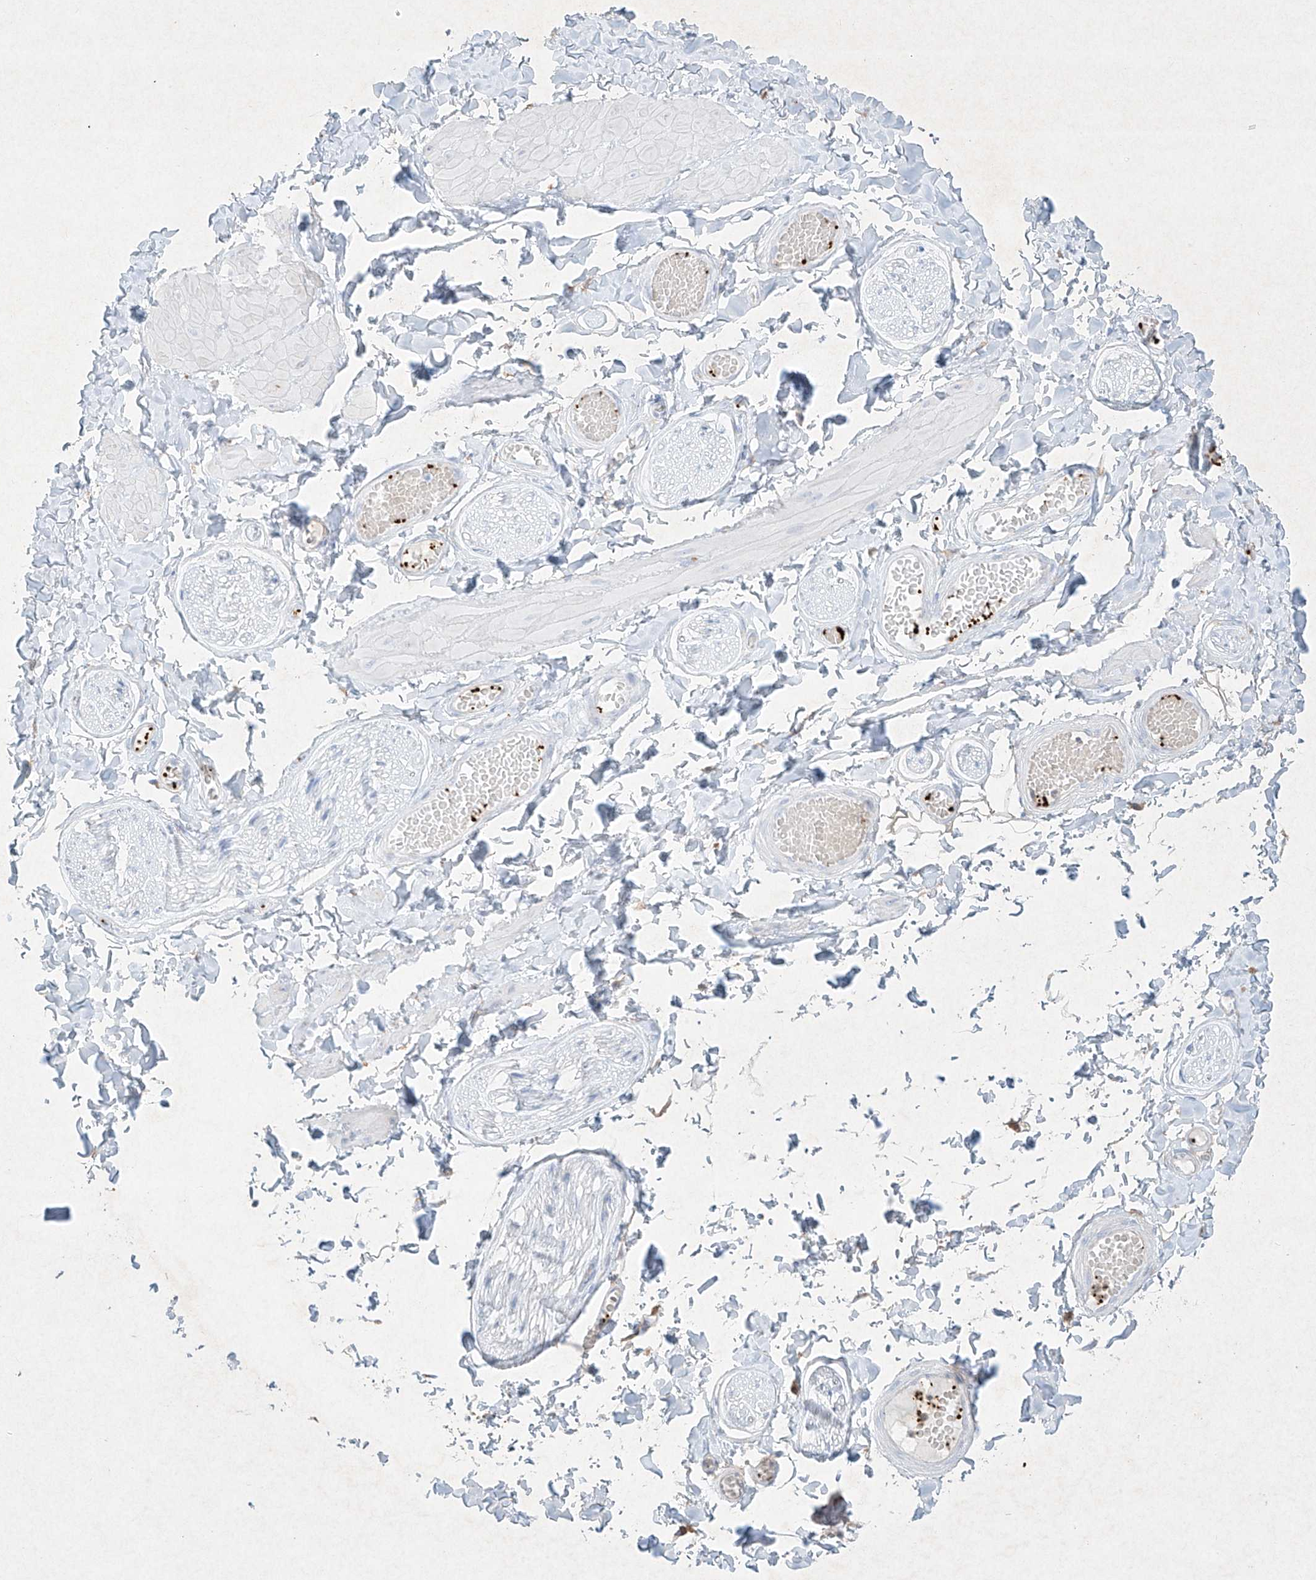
{"staining": {"intensity": "negative", "quantity": "none", "location": "none"}, "tissue": "adipose tissue", "cell_type": "Adipocytes", "image_type": "normal", "snomed": [{"axis": "morphology", "description": "Normal tissue, NOS"}, {"axis": "topography", "description": "Adipose tissue"}, {"axis": "topography", "description": "Vascular tissue"}, {"axis": "topography", "description": "Peripheral nerve tissue"}], "caption": "The immunohistochemistry image has no significant positivity in adipocytes of adipose tissue. (Brightfield microscopy of DAB (3,3'-diaminobenzidine) immunohistochemistry (IHC) at high magnification).", "gene": "PLEK", "patient": {"sex": "male", "age": 25}}